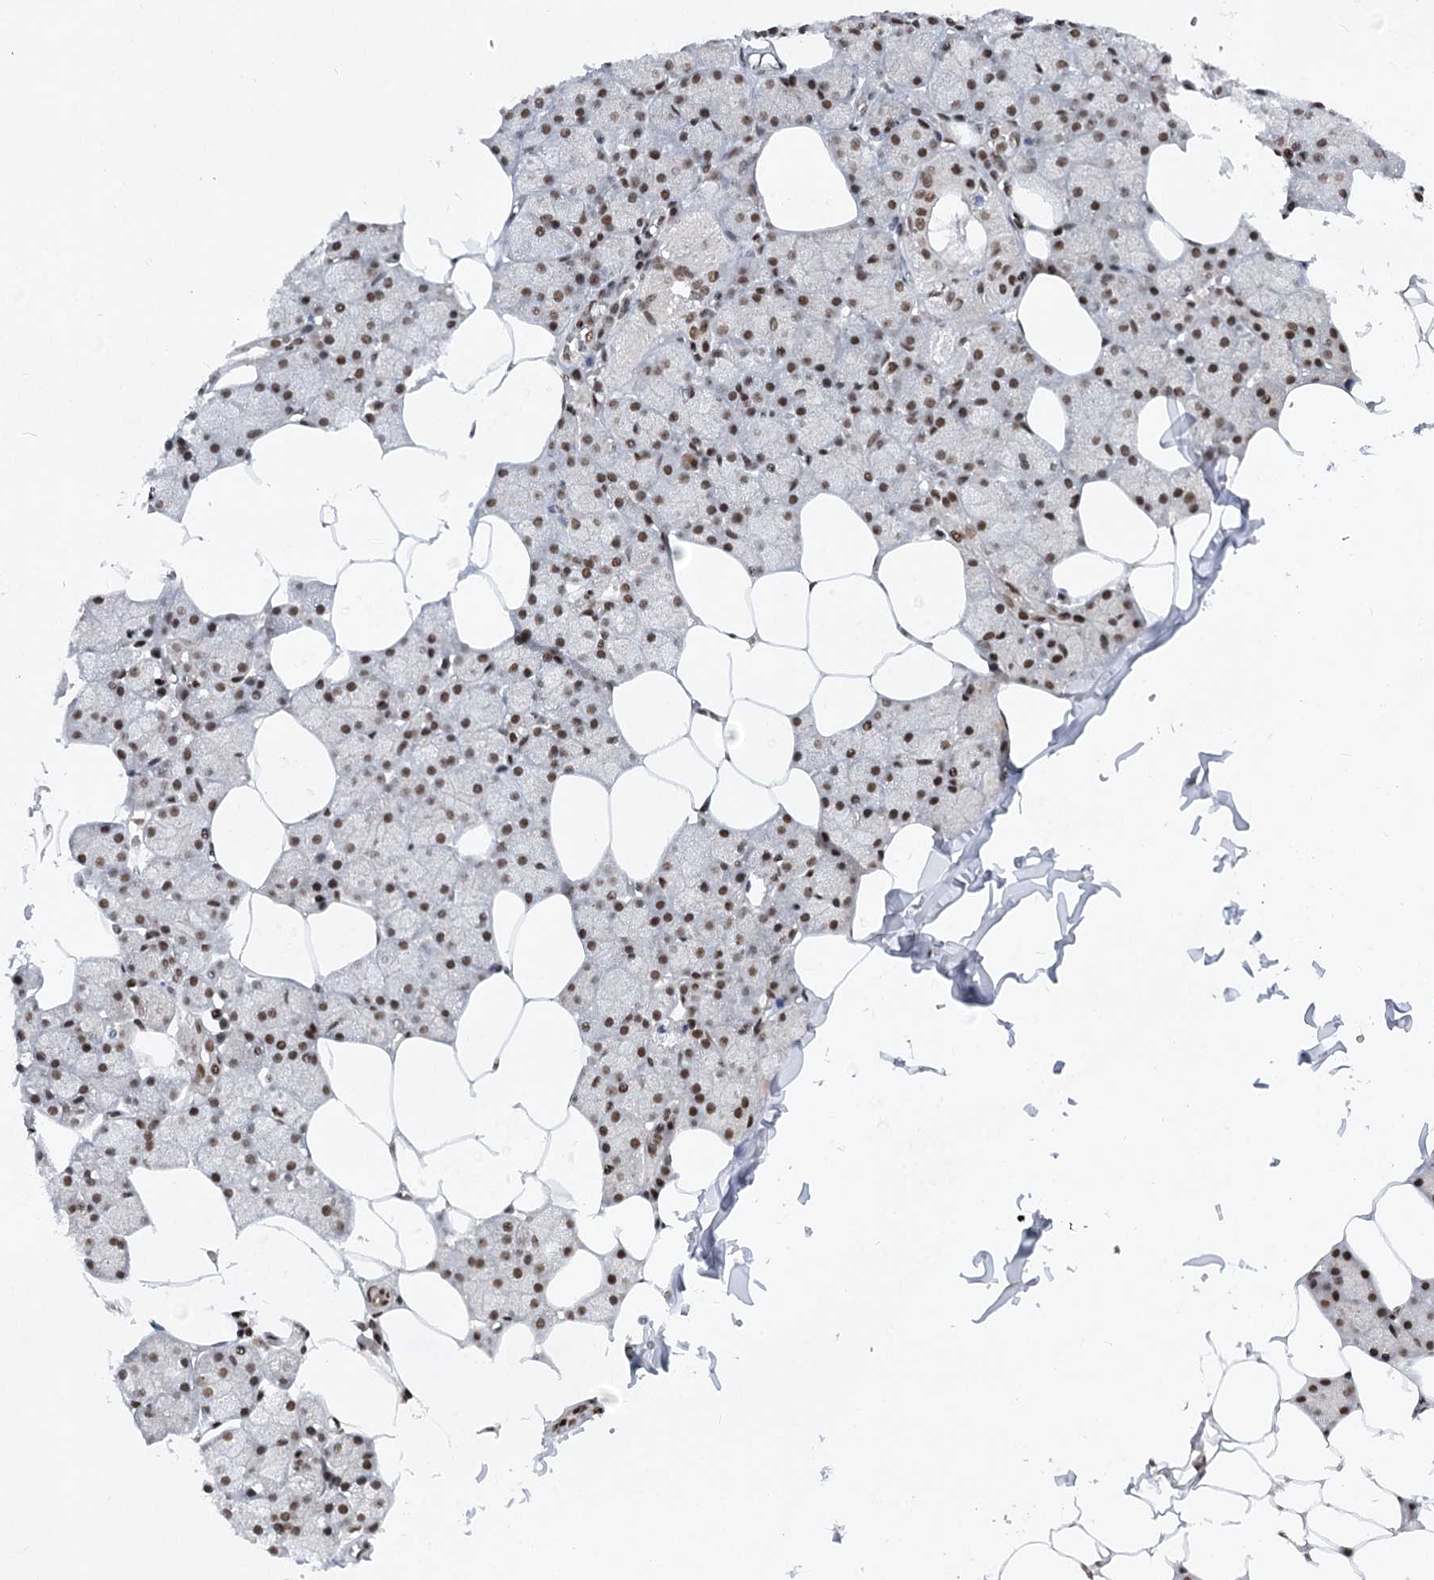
{"staining": {"intensity": "strong", "quantity": ">75%", "location": "nuclear"}, "tissue": "salivary gland", "cell_type": "Glandular cells", "image_type": "normal", "snomed": [{"axis": "morphology", "description": "Normal tissue, NOS"}, {"axis": "topography", "description": "Salivary gland"}], "caption": "About >75% of glandular cells in unremarkable salivary gland show strong nuclear protein expression as visualized by brown immunohistochemical staining.", "gene": "CGGBP1", "patient": {"sex": "male", "age": 62}}